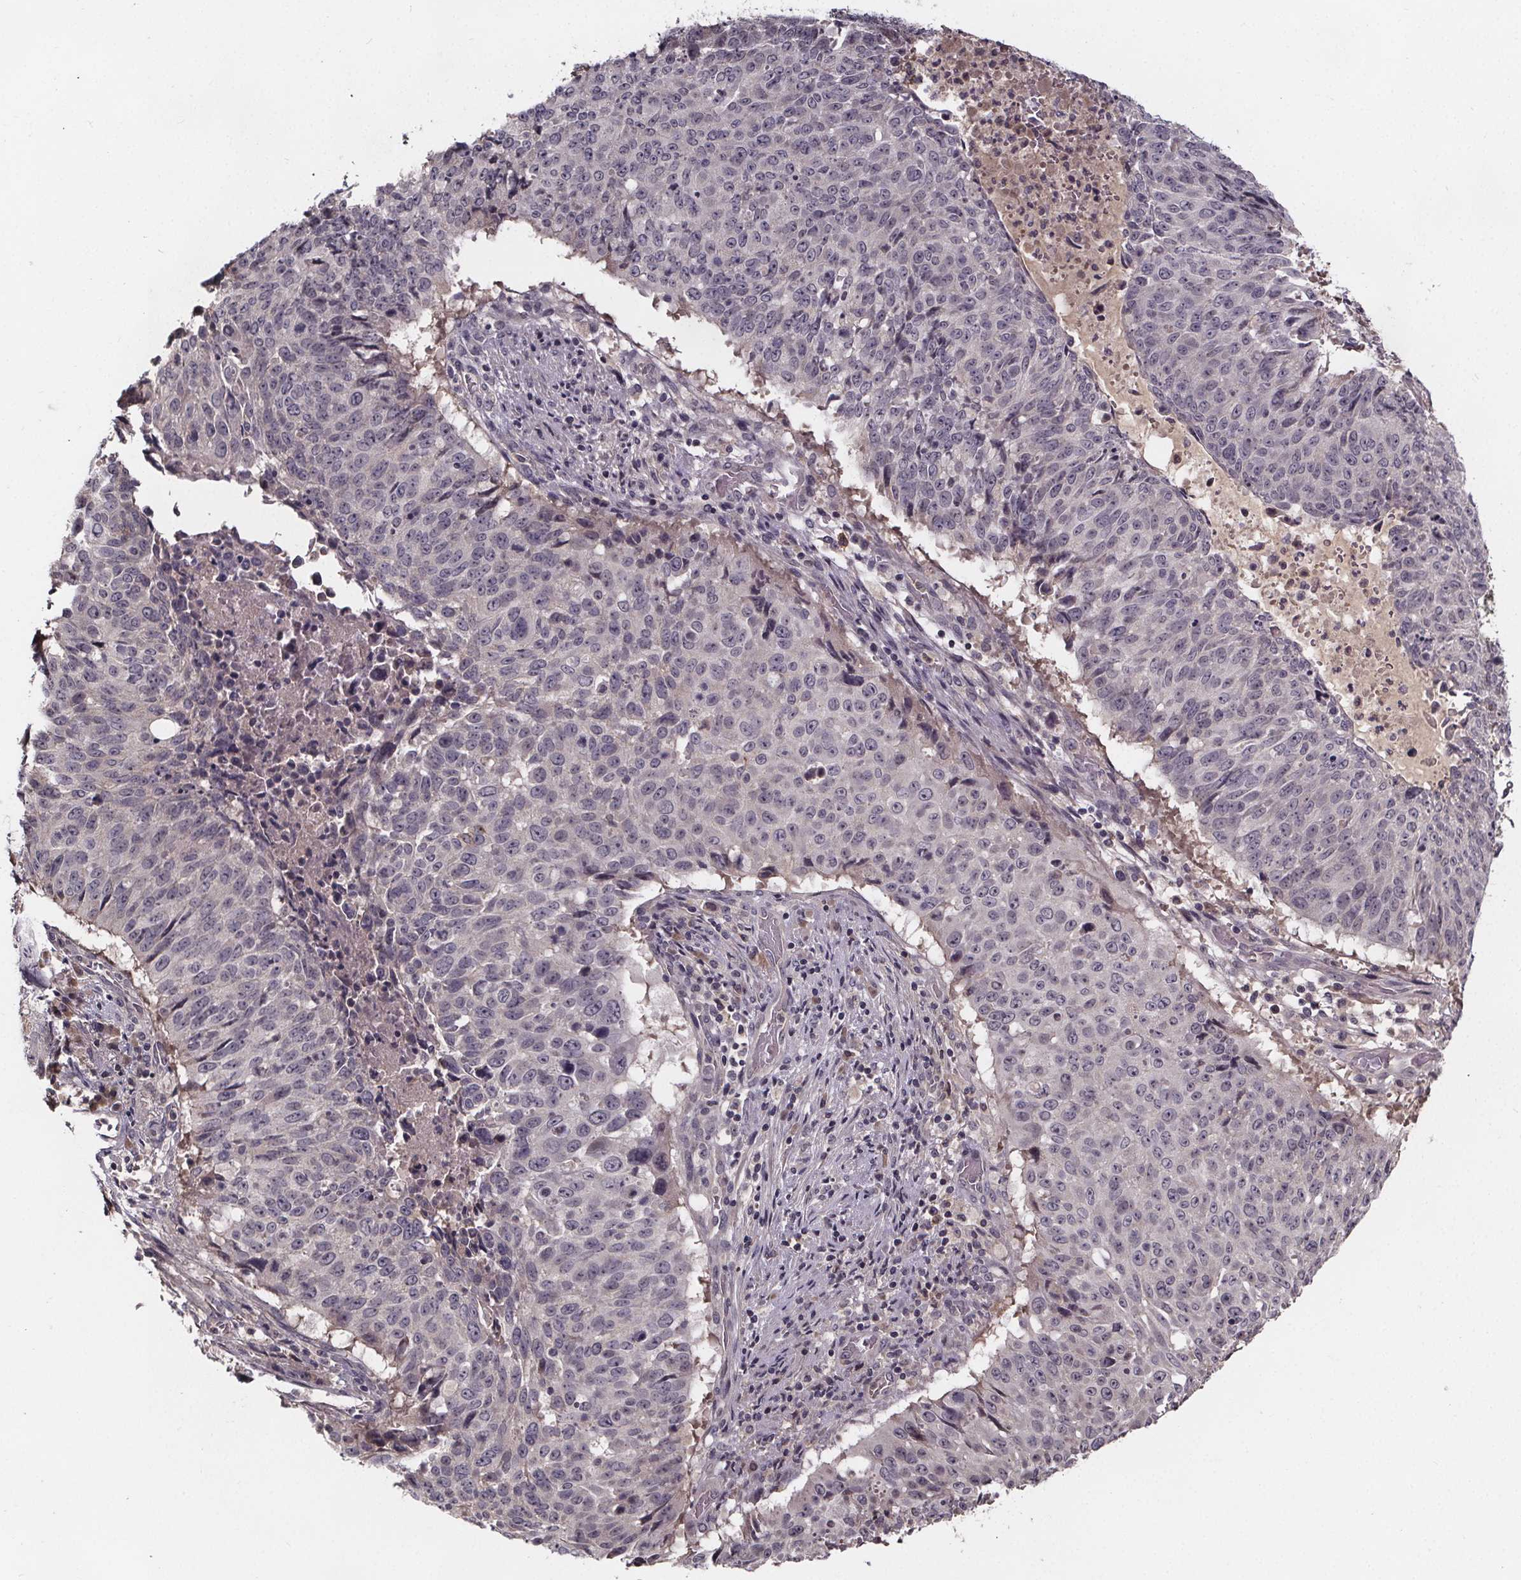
{"staining": {"intensity": "negative", "quantity": "none", "location": "none"}, "tissue": "lung cancer", "cell_type": "Tumor cells", "image_type": "cancer", "snomed": [{"axis": "morphology", "description": "Normal tissue, NOS"}, {"axis": "morphology", "description": "Squamous cell carcinoma, NOS"}, {"axis": "topography", "description": "Bronchus"}, {"axis": "topography", "description": "Lung"}], "caption": "Protein analysis of lung squamous cell carcinoma demonstrates no significant expression in tumor cells.", "gene": "SMIM1", "patient": {"sex": "male", "age": 64}}